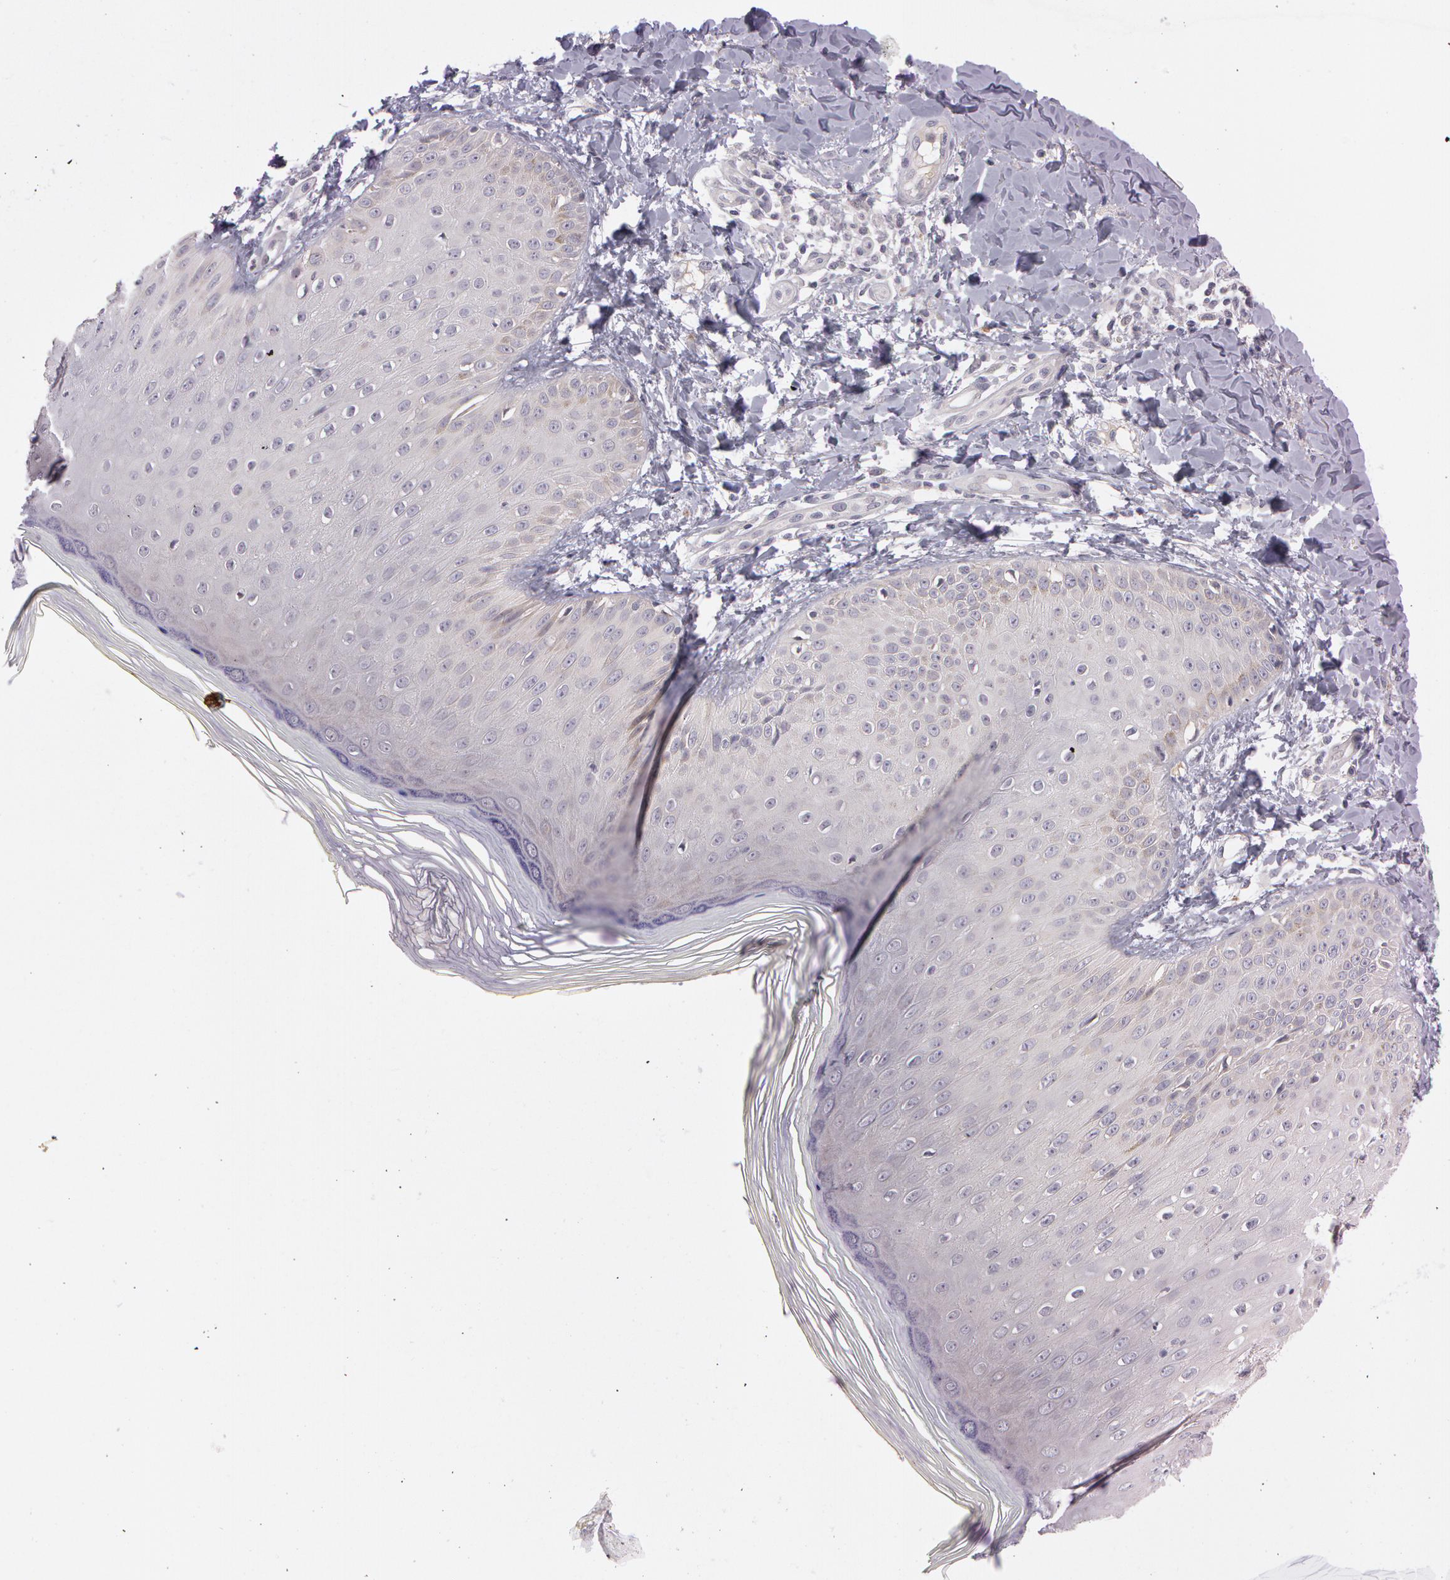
{"staining": {"intensity": "moderate", "quantity": "25%-75%", "location": "cytoplasmic/membranous"}, "tissue": "skin", "cell_type": "Epidermal cells", "image_type": "normal", "snomed": [{"axis": "morphology", "description": "Normal tissue, NOS"}, {"axis": "morphology", "description": "Inflammation, NOS"}, {"axis": "topography", "description": "Soft tissue"}, {"axis": "topography", "description": "Anal"}], "caption": "IHC photomicrograph of unremarkable skin stained for a protein (brown), which shows medium levels of moderate cytoplasmic/membranous staining in approximately 25%-75% of epidermal cells.", "gene": "MXRA5", "patient": {"sex": "female", "age": 15}}